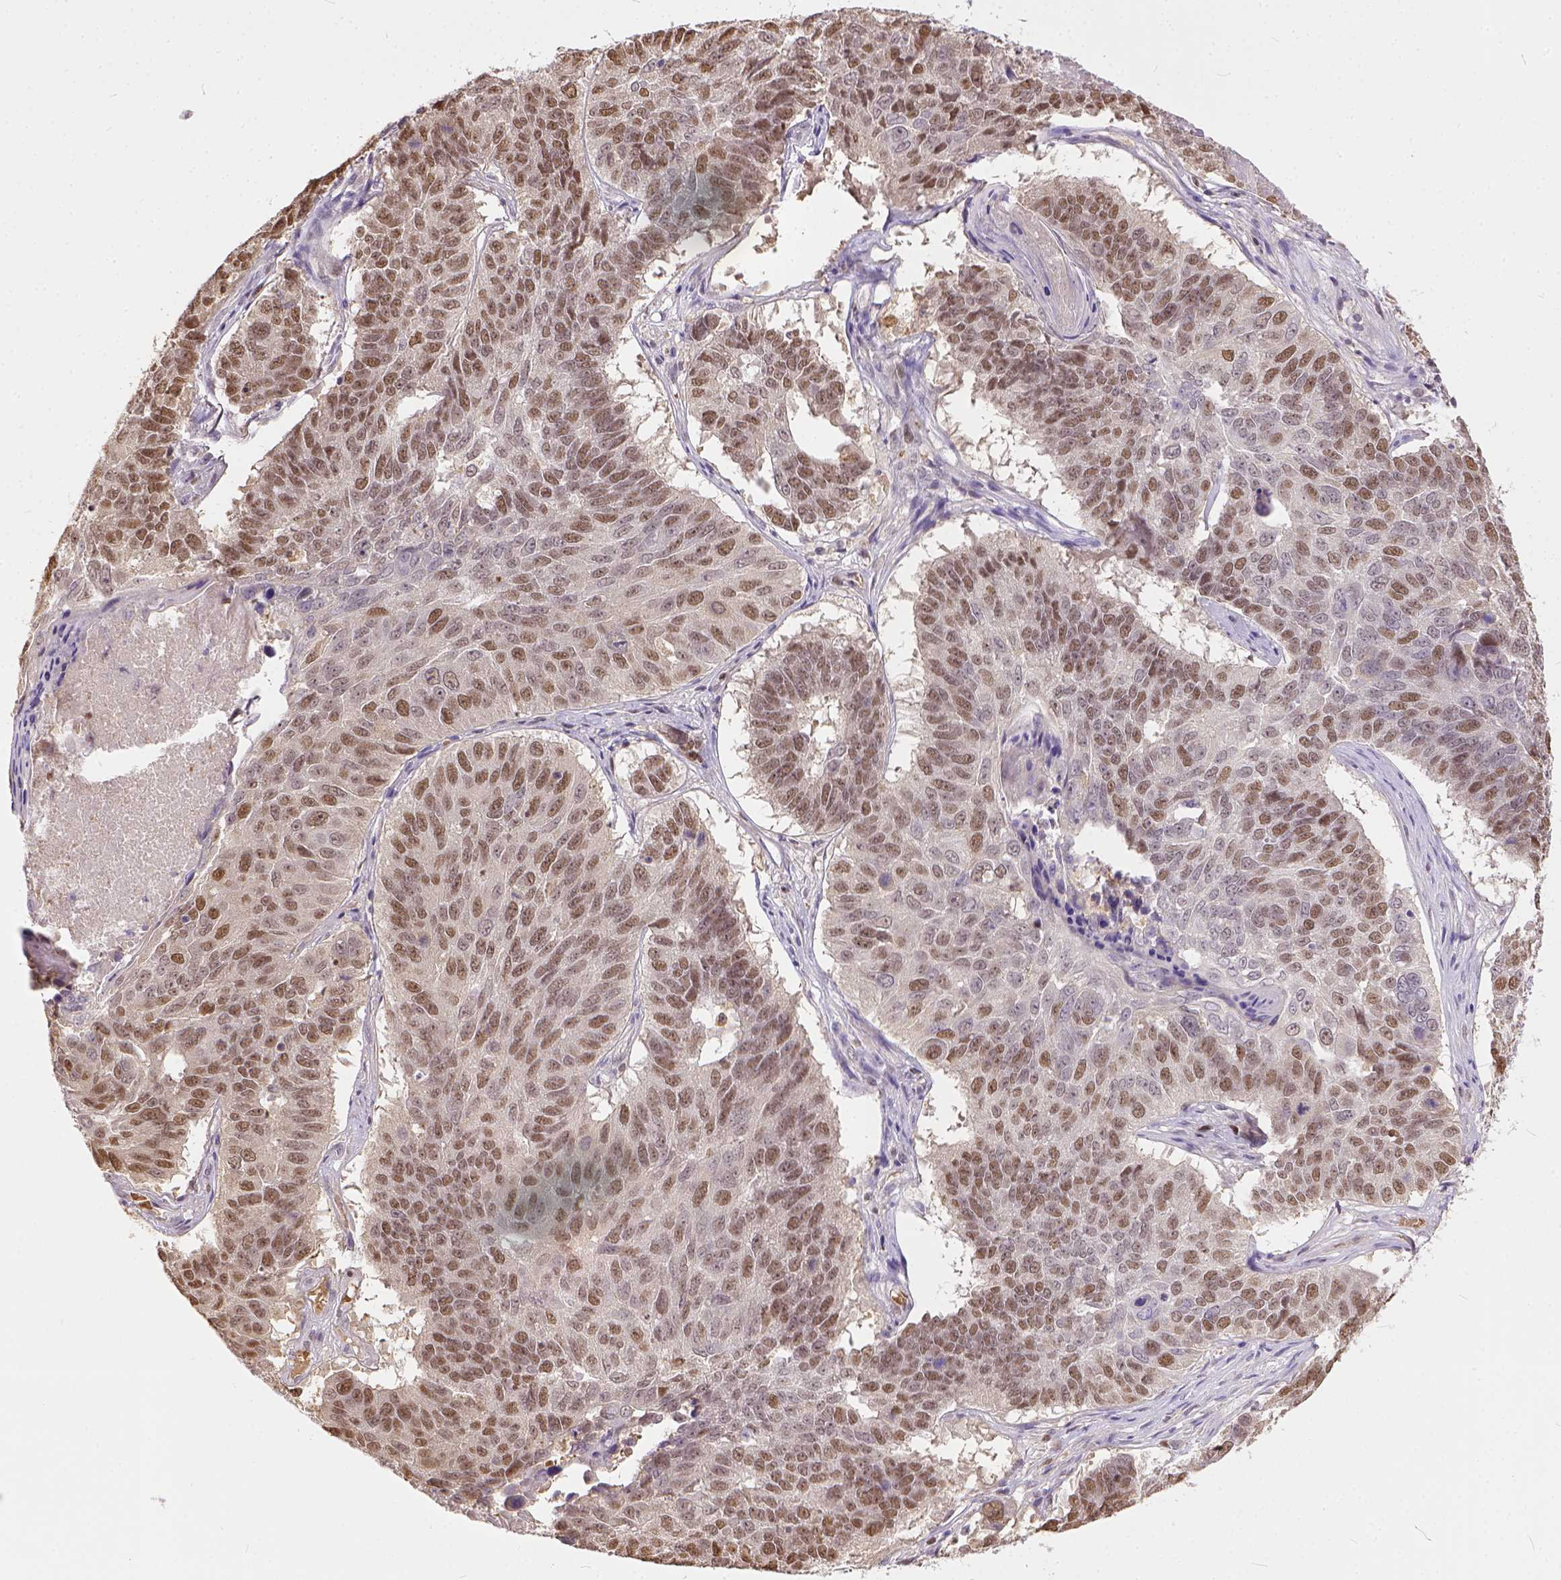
{"staining": {"intensity": "moderate", "quantity": ">75%", "location": "nuclear"}, "tissue": "lung cancer", "cell_type": "Tumor cells", "image_type": "cancer", "snomed": [{"axis": "morphology", "description": "Squamous cell carcinoma, NOS"}, {"axis": "topography", "description": "Lung"}], "caption": "Immunohistochemical staining of lung cancer displays medium levels of moderate nuclear staining in approximately >75% of tumor cells.", "gene": "ERCC1", "patient": {"sex": "male", "age": 73}}